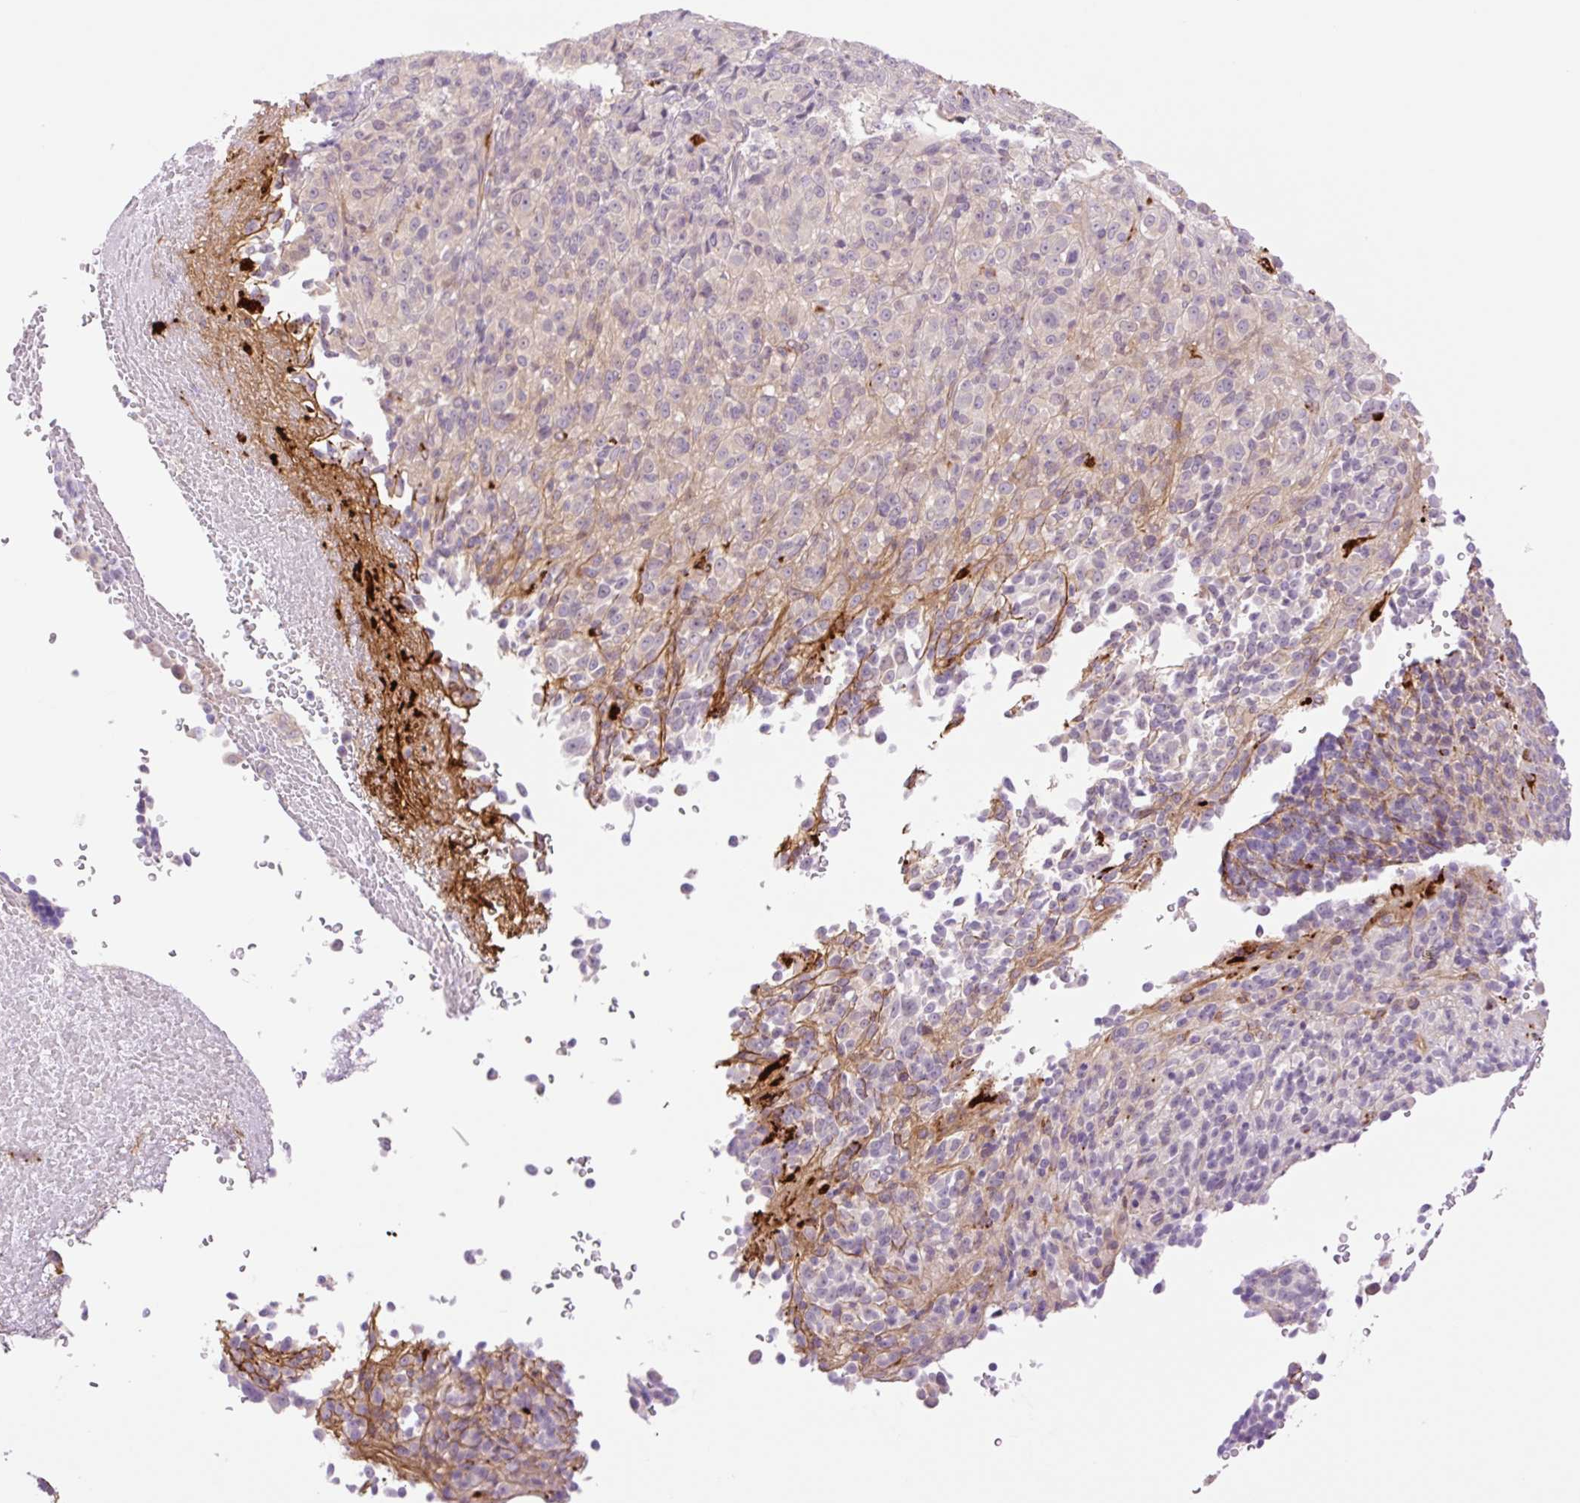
{"staining": {"intensity": "weak", "quantity": "<25%", "location": "cytoplasmic/membranous"}, "tissue": "melanoma", "cell_type": "Tumor cells", "image_type": "cancer", "snomed": [{"axis": "morphology", "description": "Malignant melanoma, Metastatic site"}, {"axis": "topography", "description": "Brain"}], "caption": "This is a micrograph of IHC staining of melanoma, which shows no expression in tumor cells.", "gene": "COL5A1", "patient": {"sex": "female", "age": 56}}